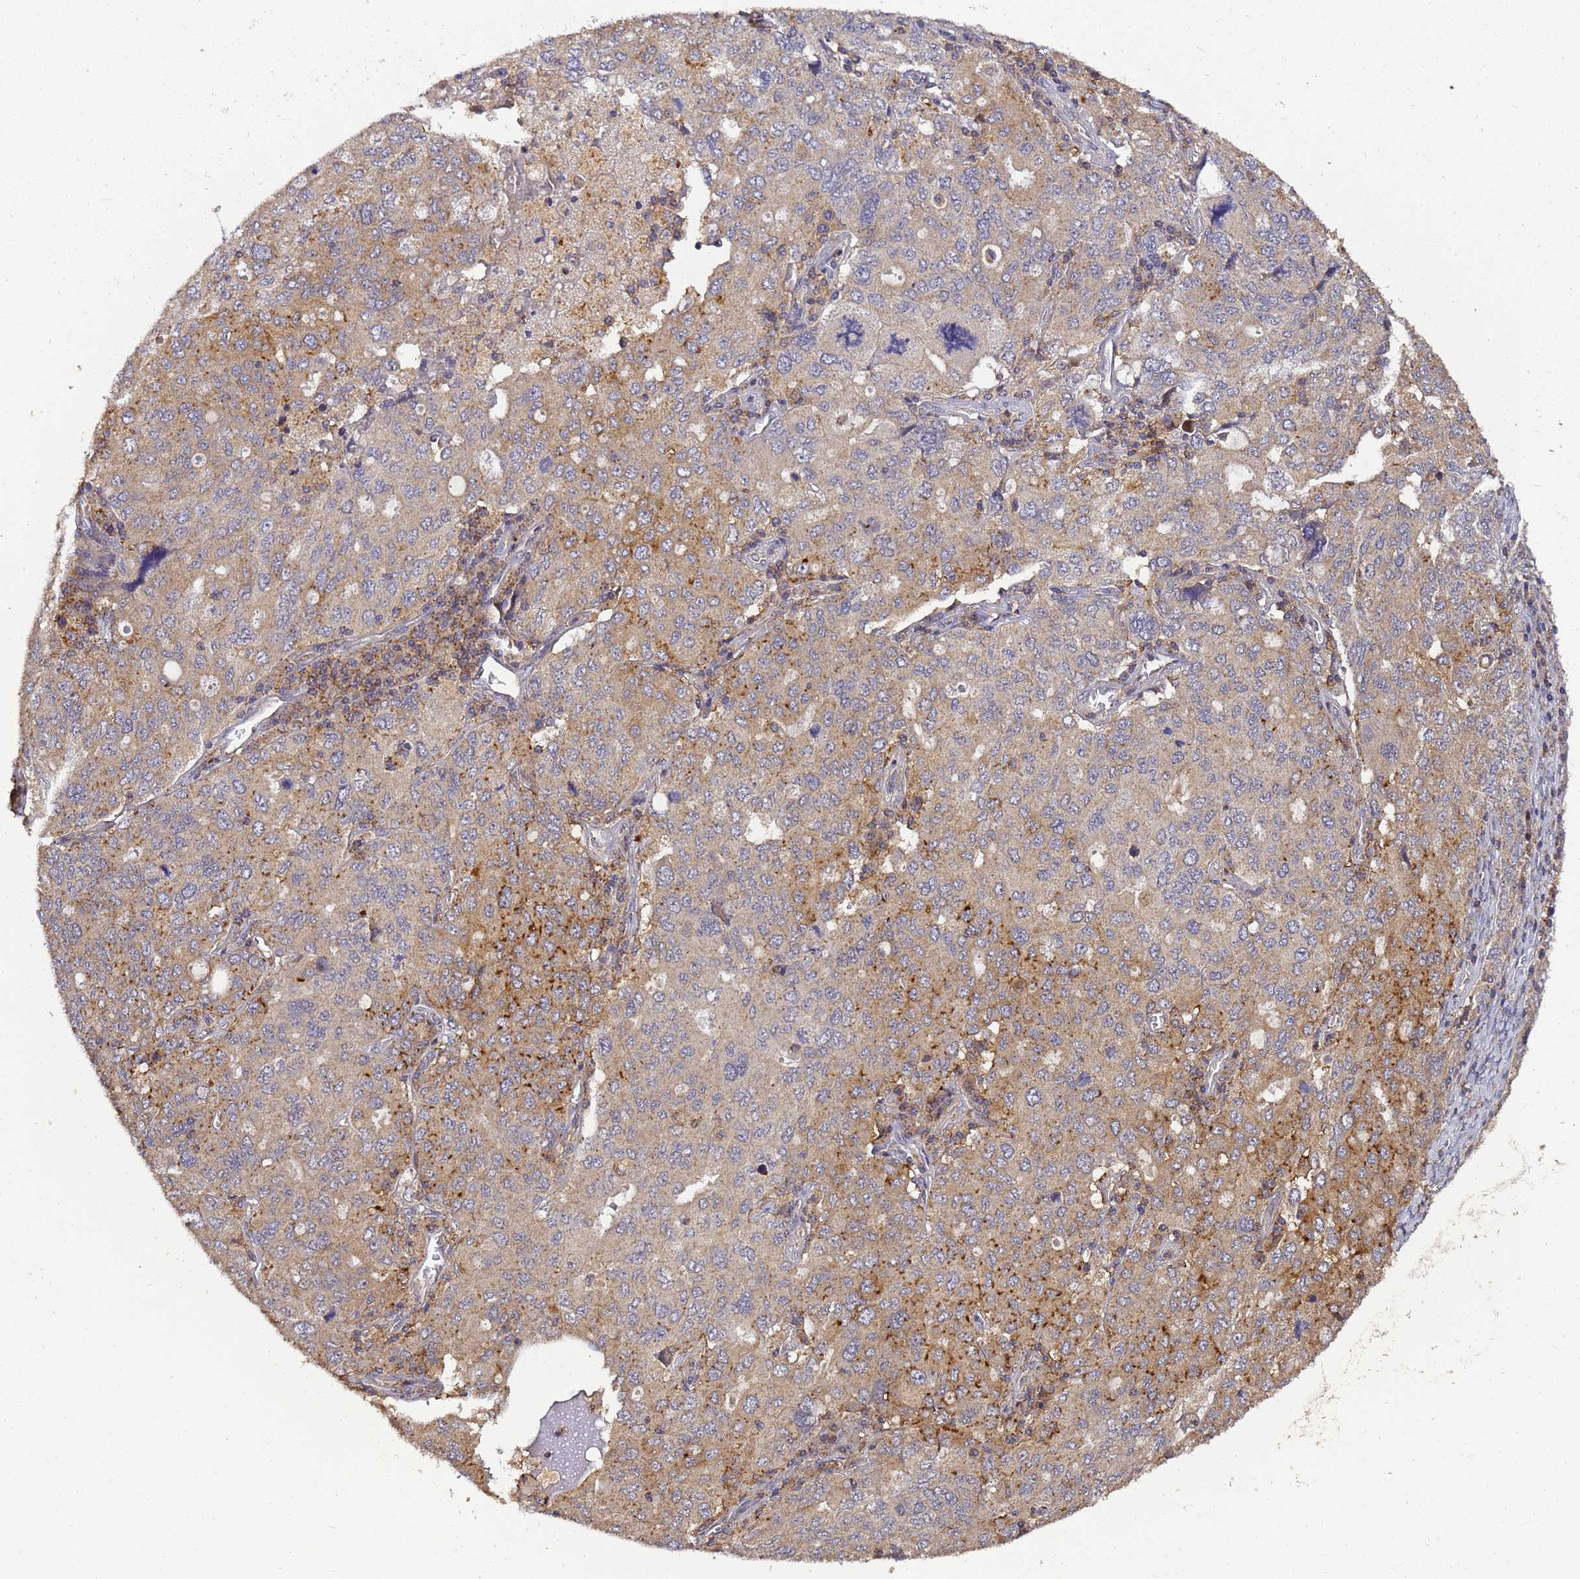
{"staining": {"intensity": "moderate", "quantity": "25%-75%", "location": "cytoplasmic/membranous"}, "tissue": "ovarian cancer", "cell_type": "Tumor cells", "image_type": "cancer", "snomed": [{"axis": "morphology", "description": "Carcinoma, endometroid"}, {"axis": "topography", "description": "Ovary"}], "caption": "The photomicrograph exhibits immunohistochemical staining of ovarian endometroid carcinoma. There is moderate cytoplasmic/membranous staining is identified in about 25%-75% of tumor cells.", "gene": "LGI4", "patient": {"sex": "female", "age": 62}}